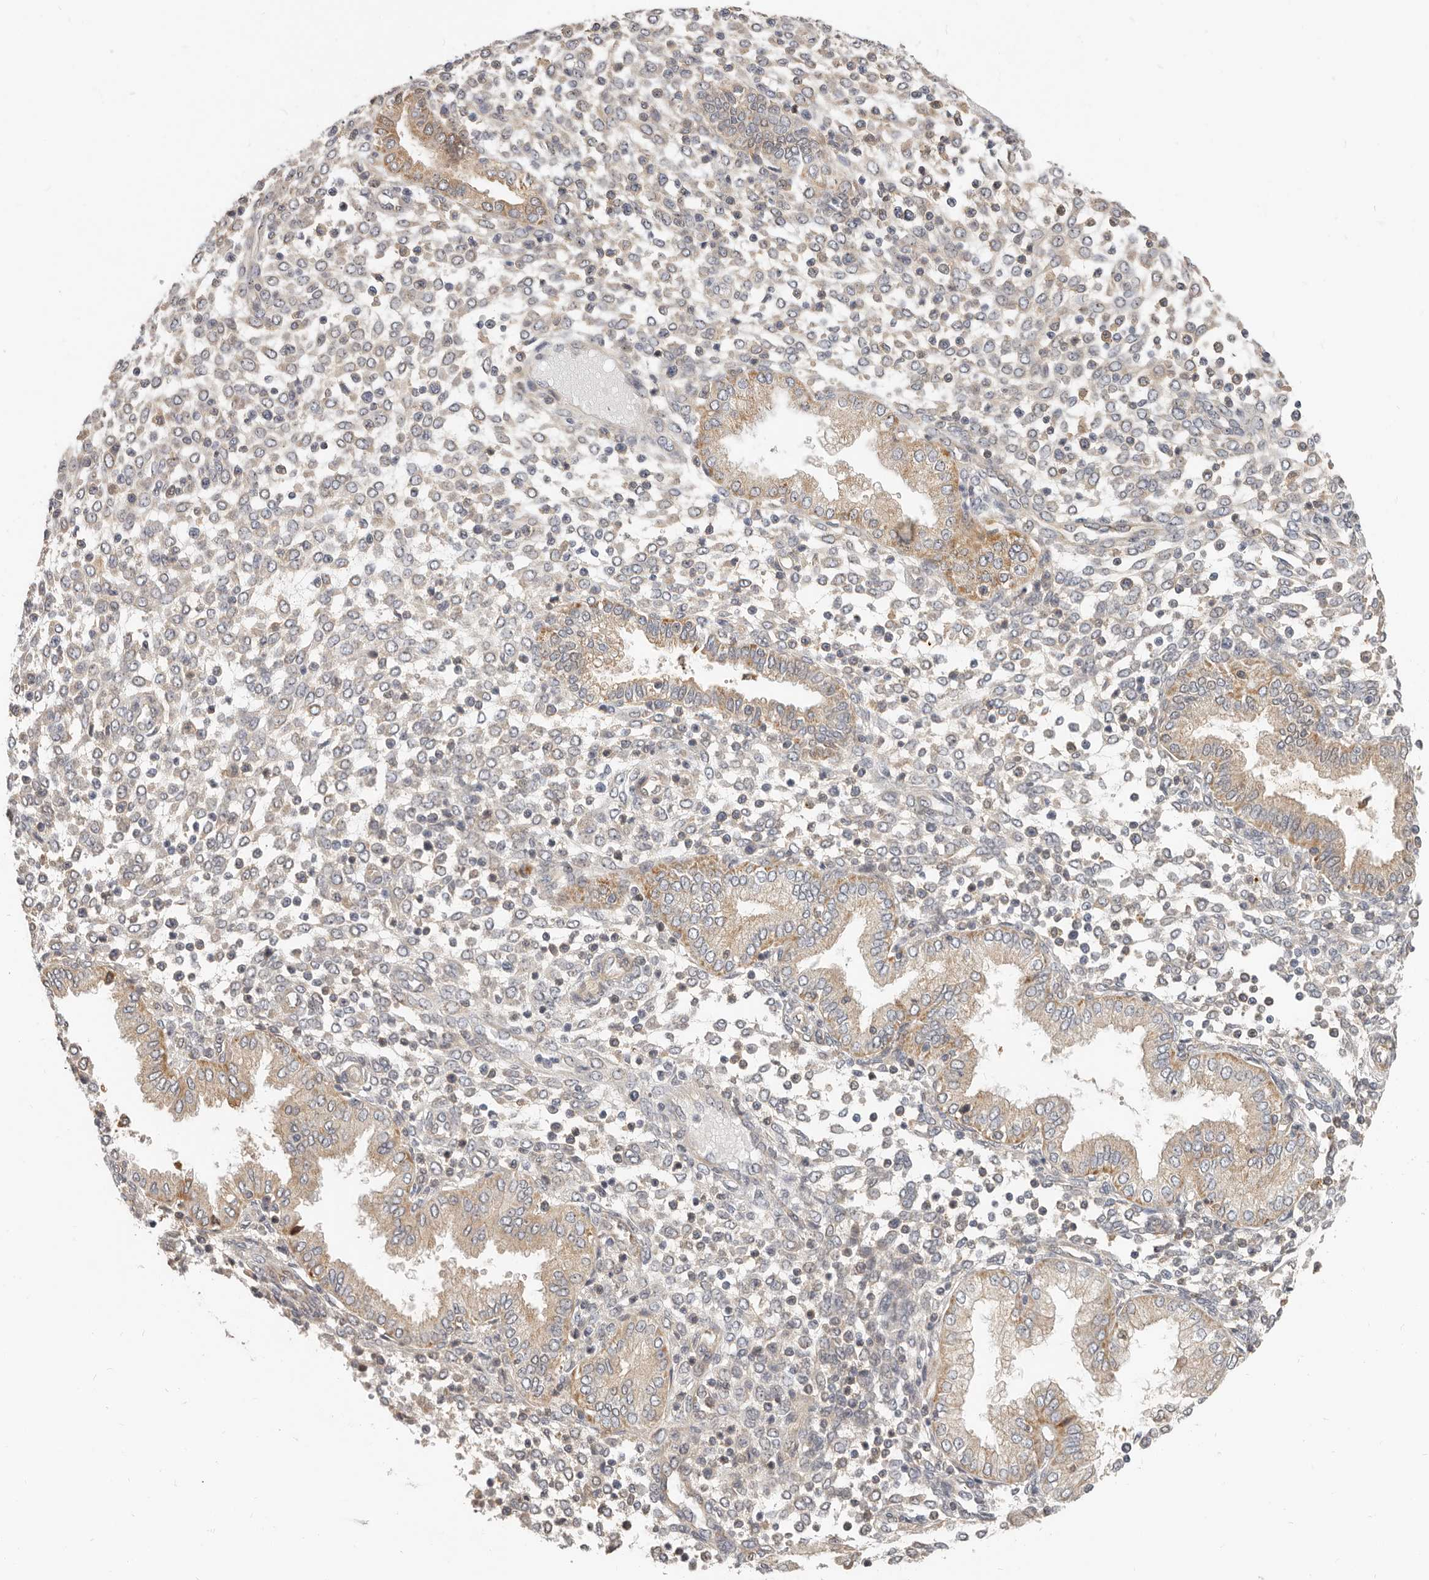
{"staining": {"intensity": "negative", "quantity": "none", "location": "none"}, "tissue": "endometrium", "cell_type": "Cells in endometrial stroma", "image_type": "normal", "snomed": [{"axis": "morphology", "description": "Normal tissue, NOS"}, {"axis": "topography", "description": "Endometrium"}], "caption": "IHC of benign endometrium shows no staining in cells in endometrial stroma. (DAB IHC, high magnification).", "gene": "MICALL2", "patient": {"sex": "female", "age": 53}}